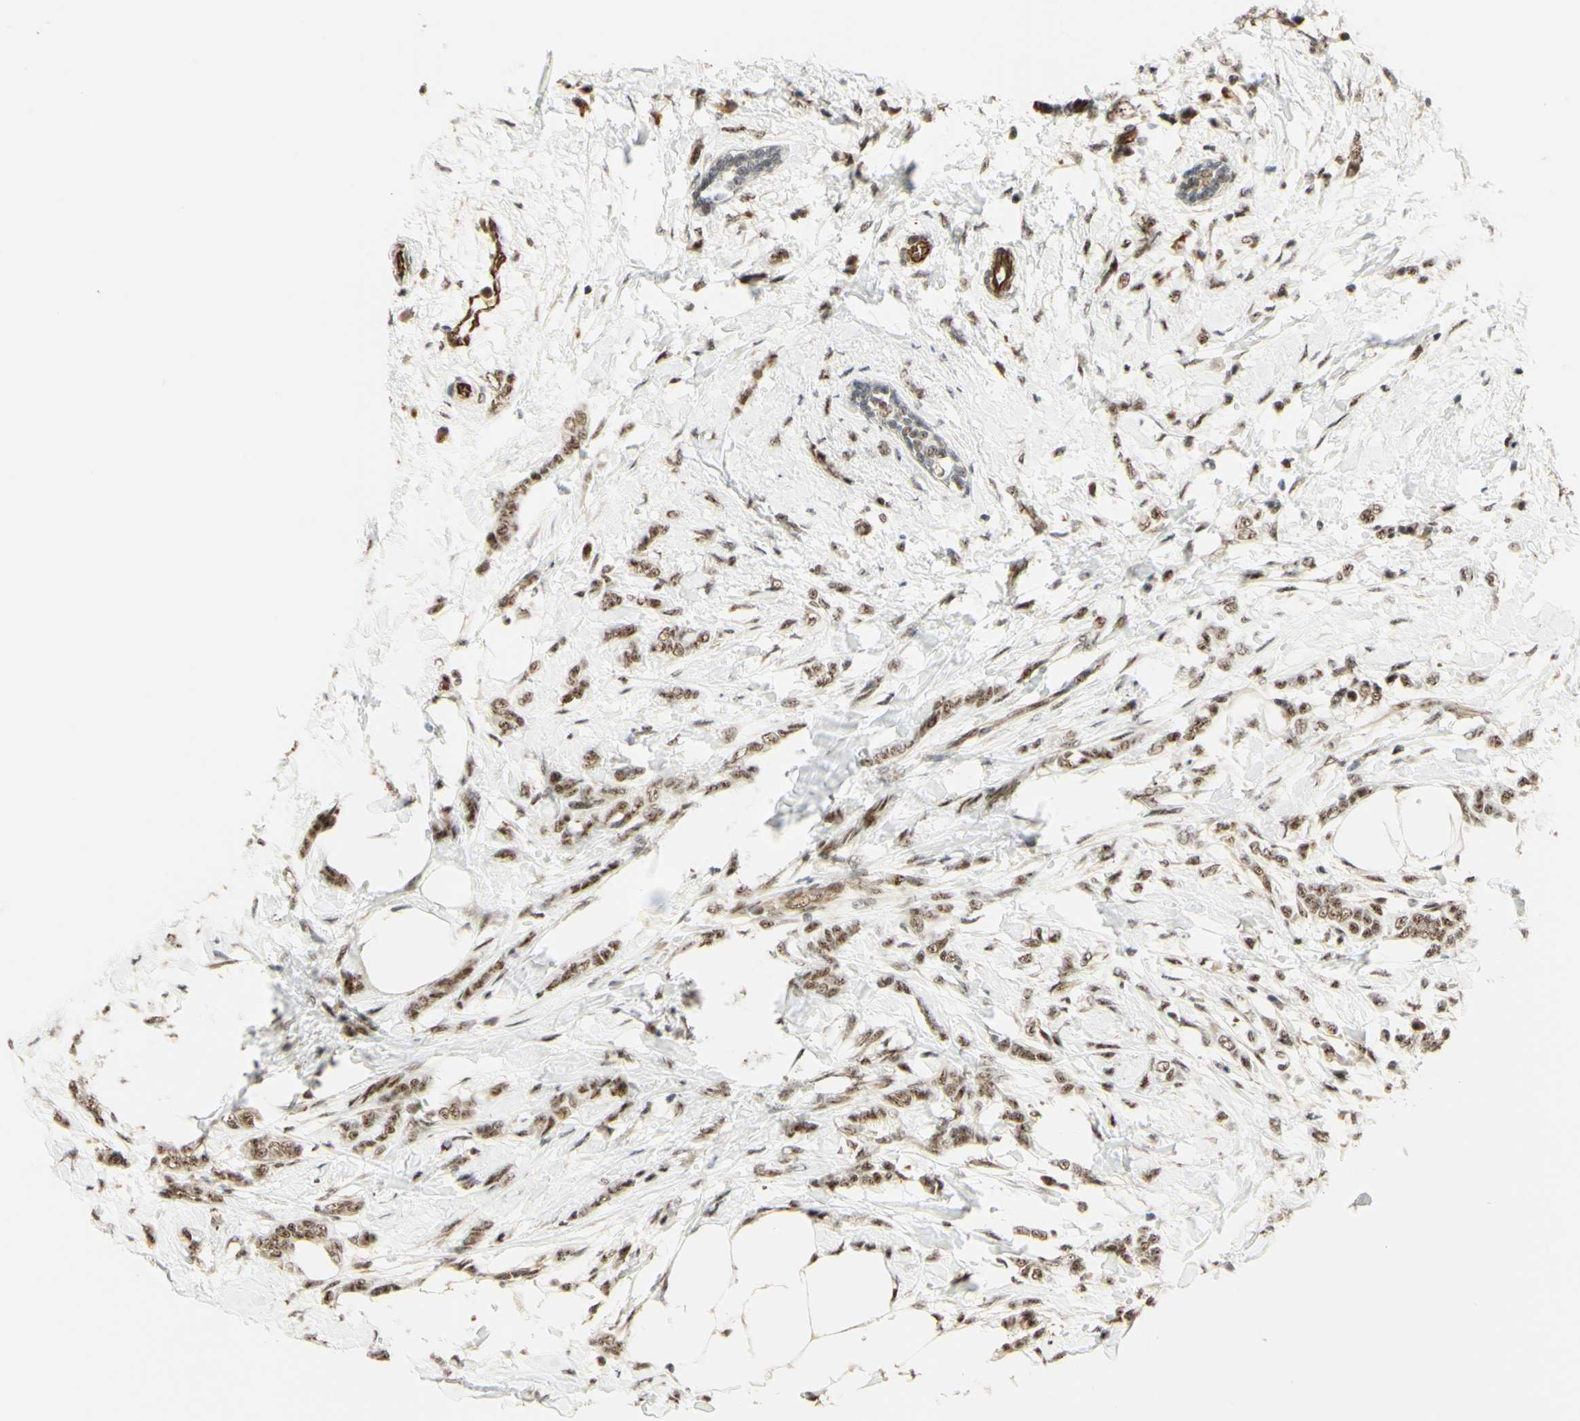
{"staining": {"intensity": "moderate", "quantity": ">75%", "location": "nuclear"}, "tissue": "breast cancer", "cell_type": "Tumor cells", "image_type": "cancer", "snomed": [{"axis": "morphology", "description": "Lobular carcinoma, in situ"}, {"axis": "morphology", "description": "Lobular carcinoma"}, {"axis": "topography", "description": "Breast"}], "caption": "High-magnification brightfield microscopy of lobular carcinoma in situ (breast) stained with DAB (brown) and counterstained with hematoxylin (blue). tumor cells exhibit moderate nuclear expression is appreciated in about>75% of cells. The staining was performed using DAB (3,3'-diaminobenzidine) to visualize the protein expression in brown, while the nuclei were stained in blue with hematoxylin (Magnification: 20x).", "gene": "SAP18", "patient": {"sex": "female", "age": 41}}